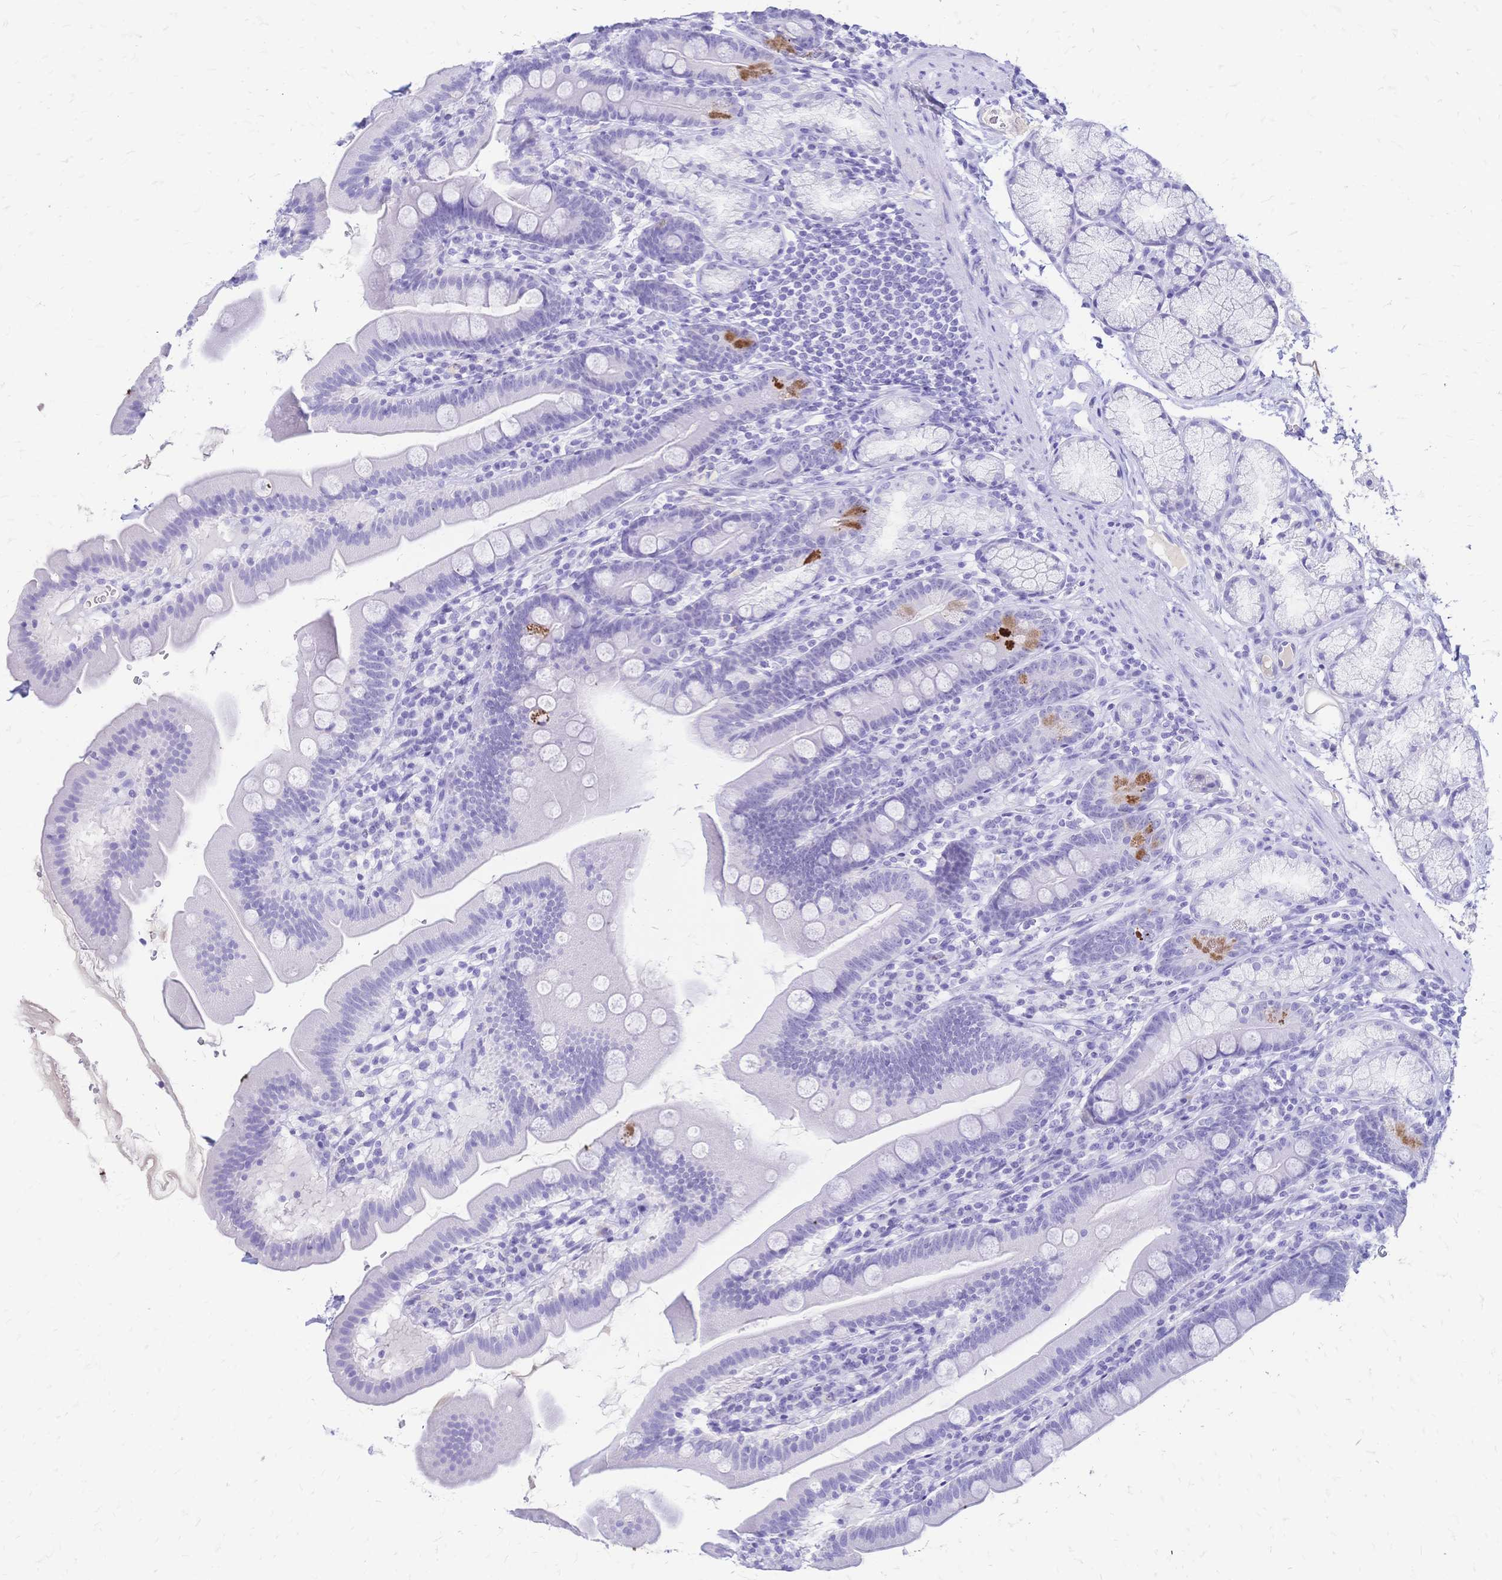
{"staining": {"intensity": "strong", "quantity": "<25%", "location": "cytoplasmic/membranous"}, "tissue": "duodenum", "cell_type": "Glandular cells", "image_type": "normal", "snomed": [{"axis": "morphology", "description": "Normal tissue, NOS"}, {"axis": "topography", "description": "Duodenum"}], "caption": "A high-resolution image shows immunohistochemistry staining of unremarkable duodenum, which shows strong cytoplasmic/membranous expression in approximately <25% of glandular cells.", "gene": "FA2H", "patient": {"sex": "female", "age": 67}}